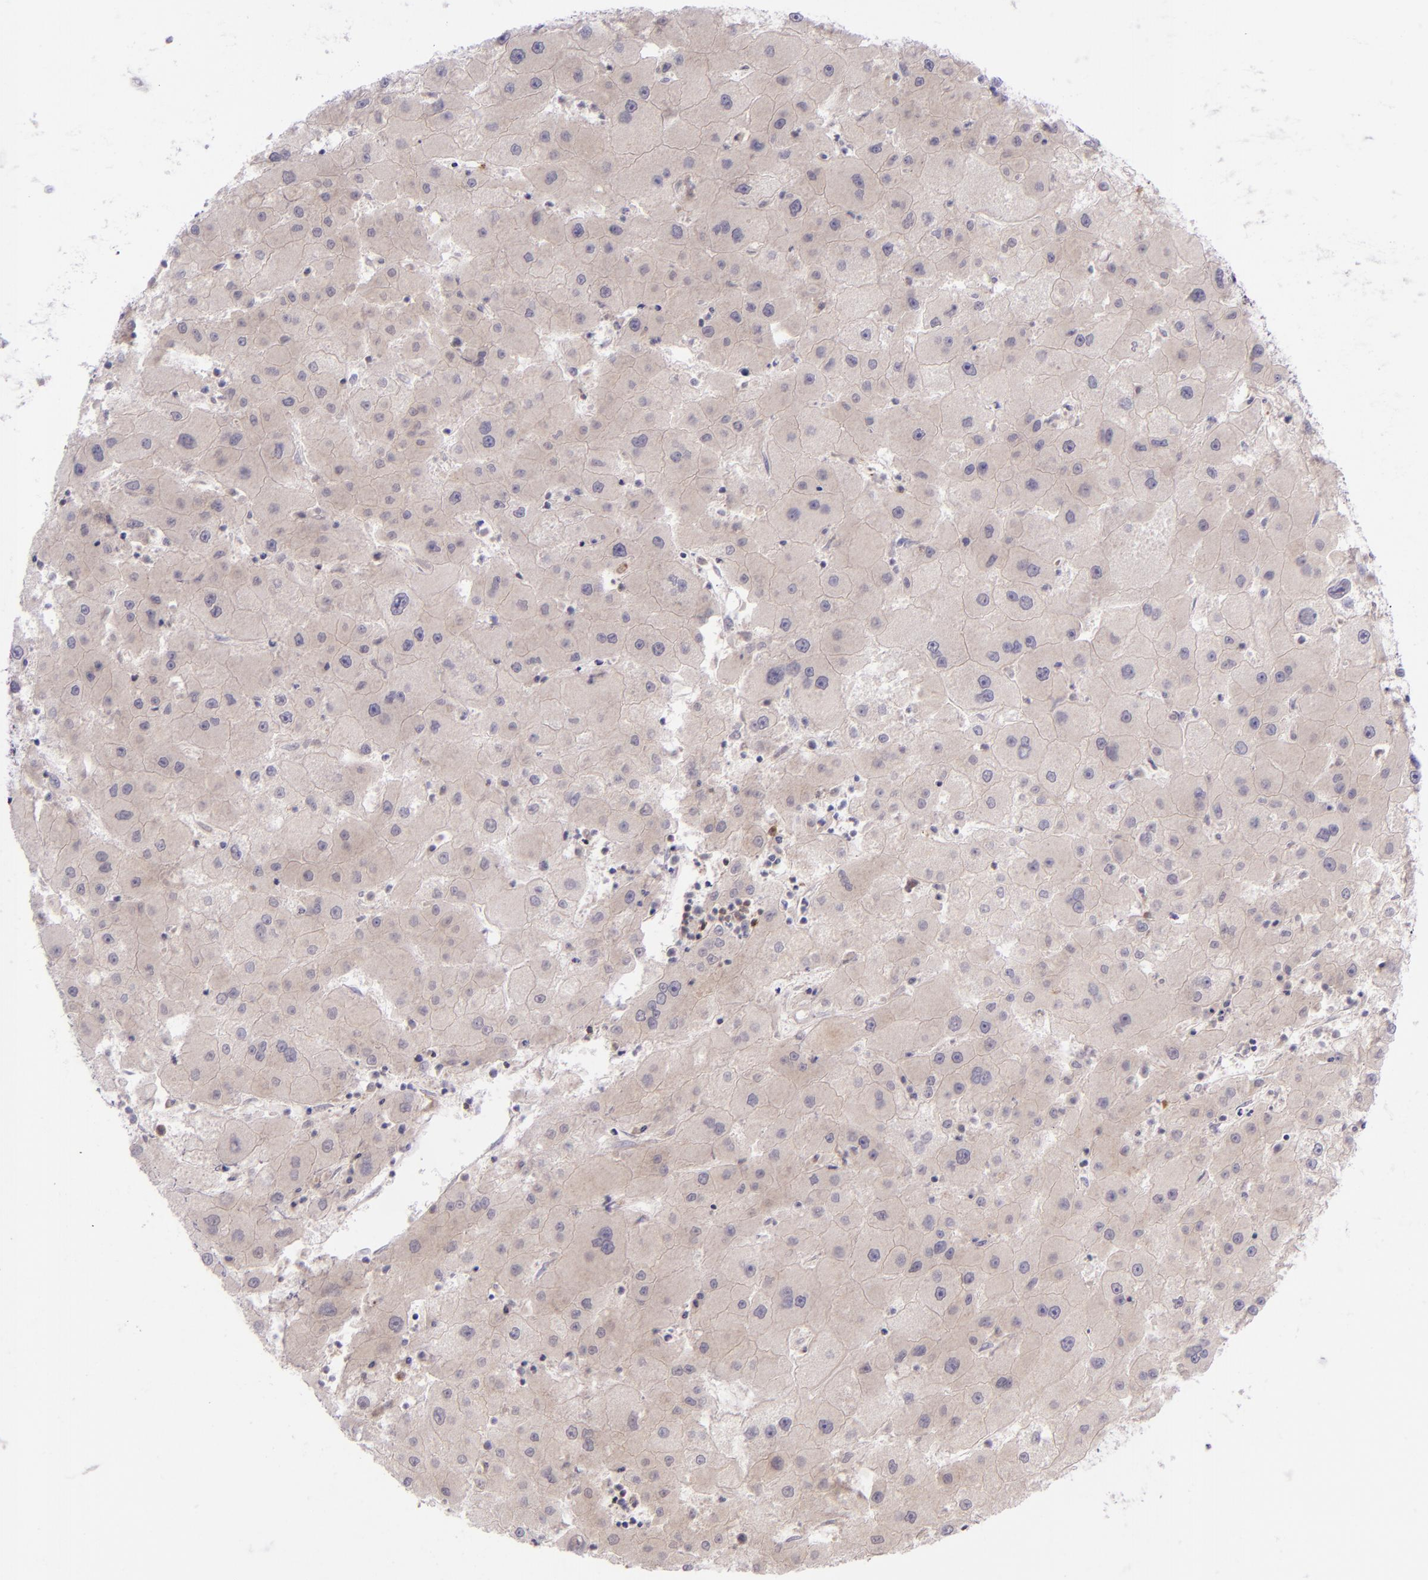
{"staining": {"intensity": "weak", "quantity": ">75%", "location": "cytoplasmic/membranous"}, "tissue": "liver cancer", "cell_type": "Tumor cells", "image_type": "cancer", "snomed": [{"axis": "morphology", "description": "Carcinoma, Hepatocellular, NOS"}, {"axis": "topography", "description": "Liver"}], "caption": "A high-resolution photomicrograph shows IHC staining of liver cancer, which displays weak cytoplasmic/membranous positivity in about >75% of tumor cells.", "gene": "SELL", "patient": {"sex": "male", "age": 72}}